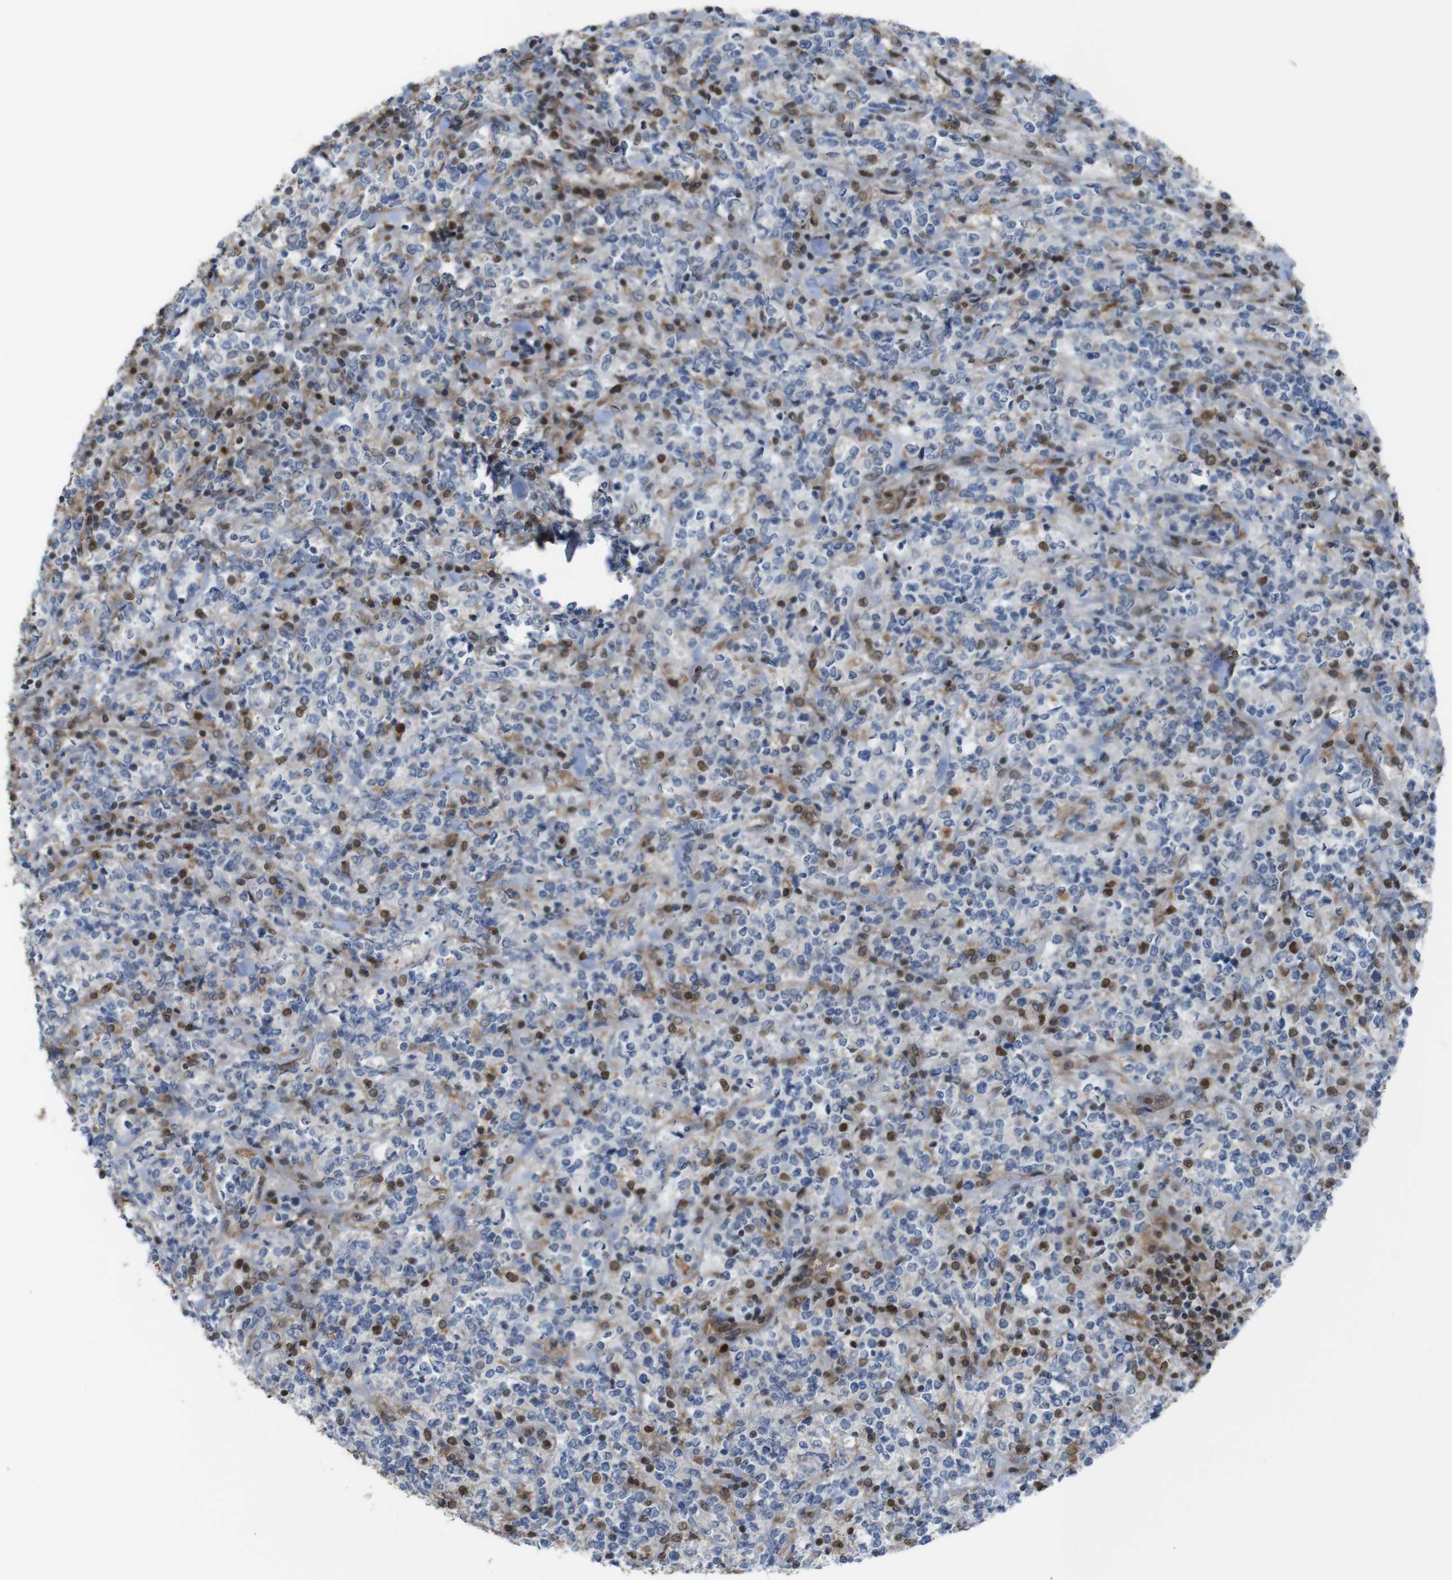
{"staining": {"intensity": "negative", "quantity": "none", "location": "none"}, "tissue": "lymphoma", "cell_type": "Tumor cells", "image_type": "cancer", "snomed": [{"axis": "morphology", "description": "Malignant lymphoma, non-Hodgkin's type, High grade"}, {"axis": "topography", "description": "Soft tissue"}], "caption": "An immunohistochemistry image of lymphoma is shown. There is no staining in tumor cells of lymphoma.", "gene": "SUB1", "patient": {"sex": "male", "age": 18}}